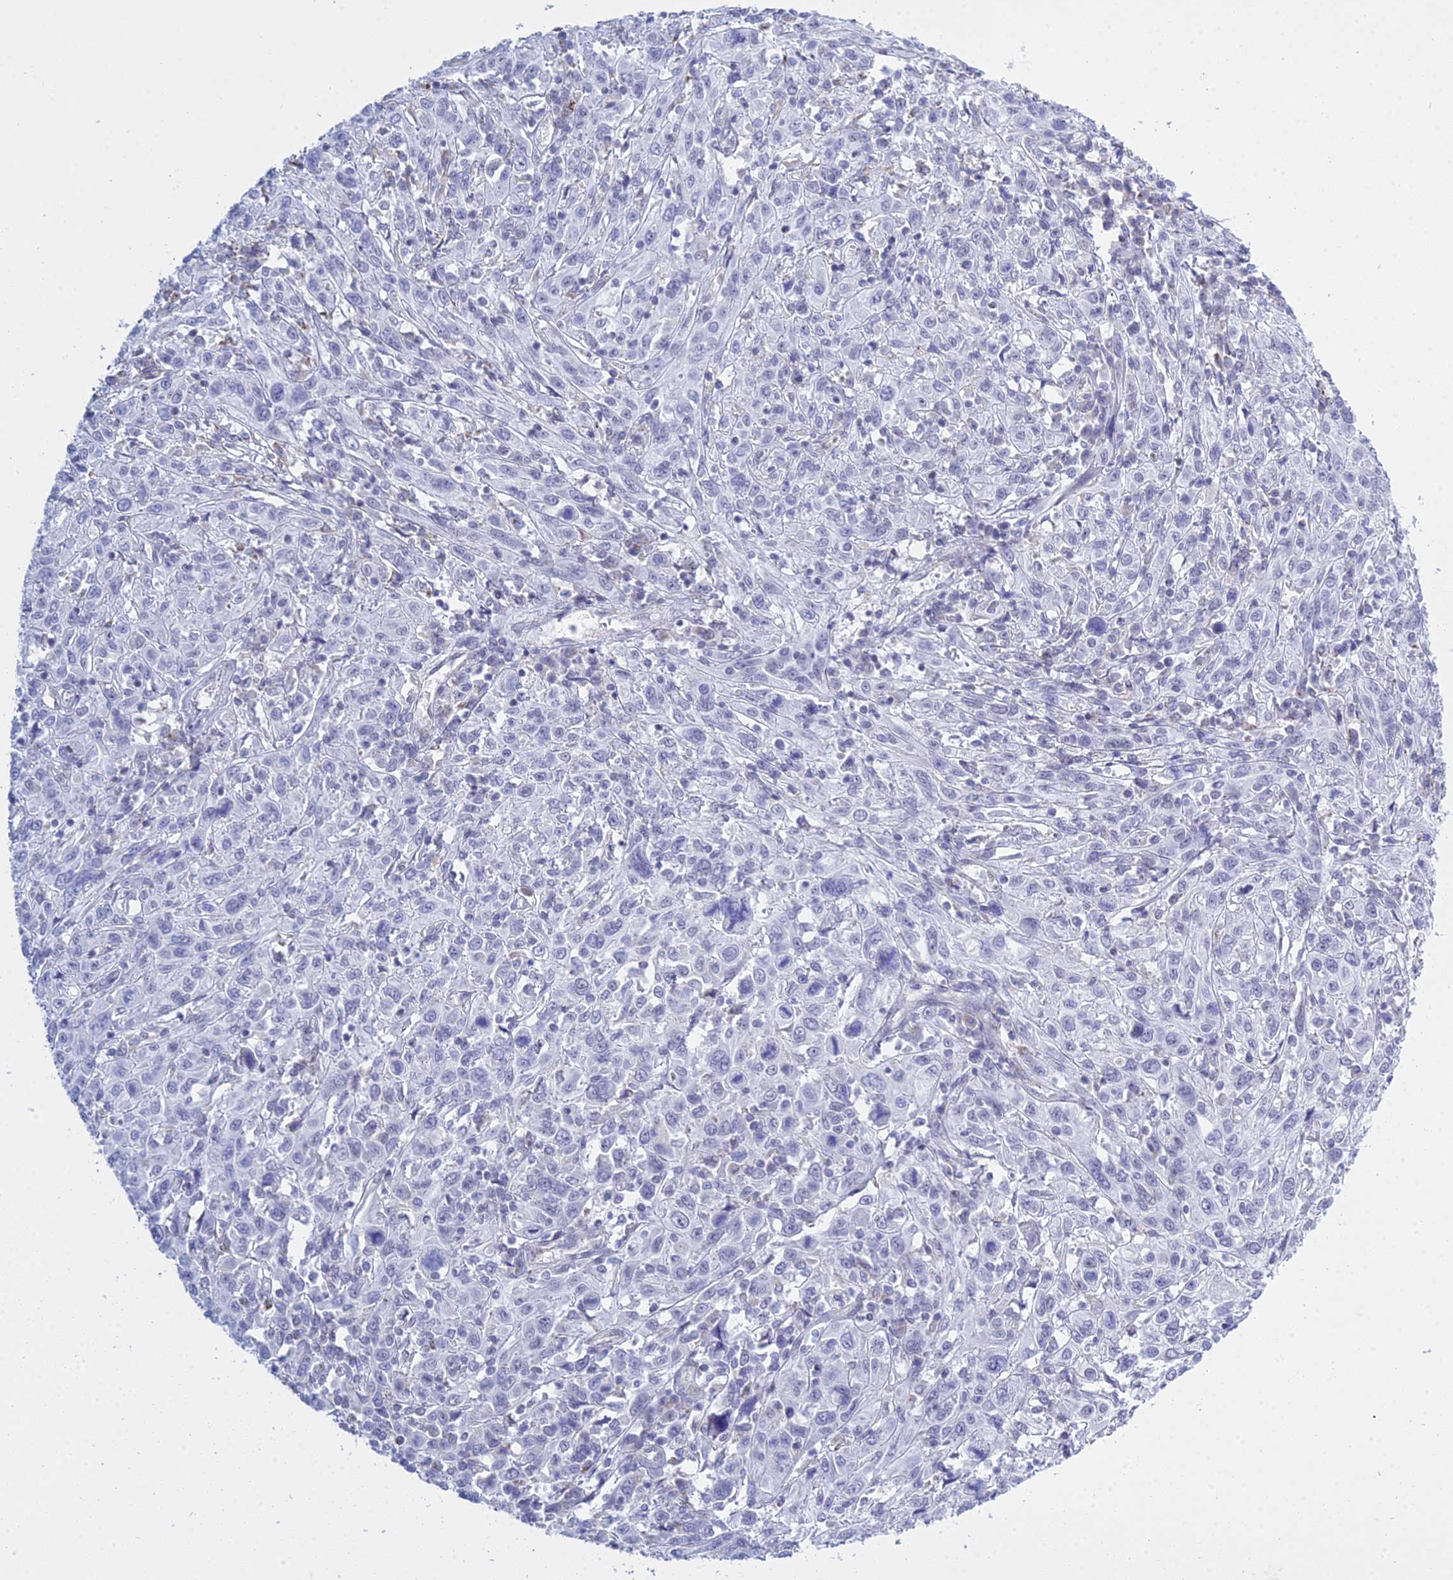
{"staining": {"intensity": "negative", "quantity": "none", "location": "none"}, "tissue": "cervical cancer", "cell_type": "Tumor cells", "image_type": "cancer", "snomed": [{"axis": "morphology", "description": "Squamous cell carcinoma, NOS"}, {"axis": "topography", "description": "Cervix"}], "caption": "An IHC photomicrograph of squamous cell carcinoma (cervical) is shown. There is no staining in tumor cells of squamous cell carcinoma (cervical).", "gene": "KLF14", "patient": {"sex": "female", "age": 46}}